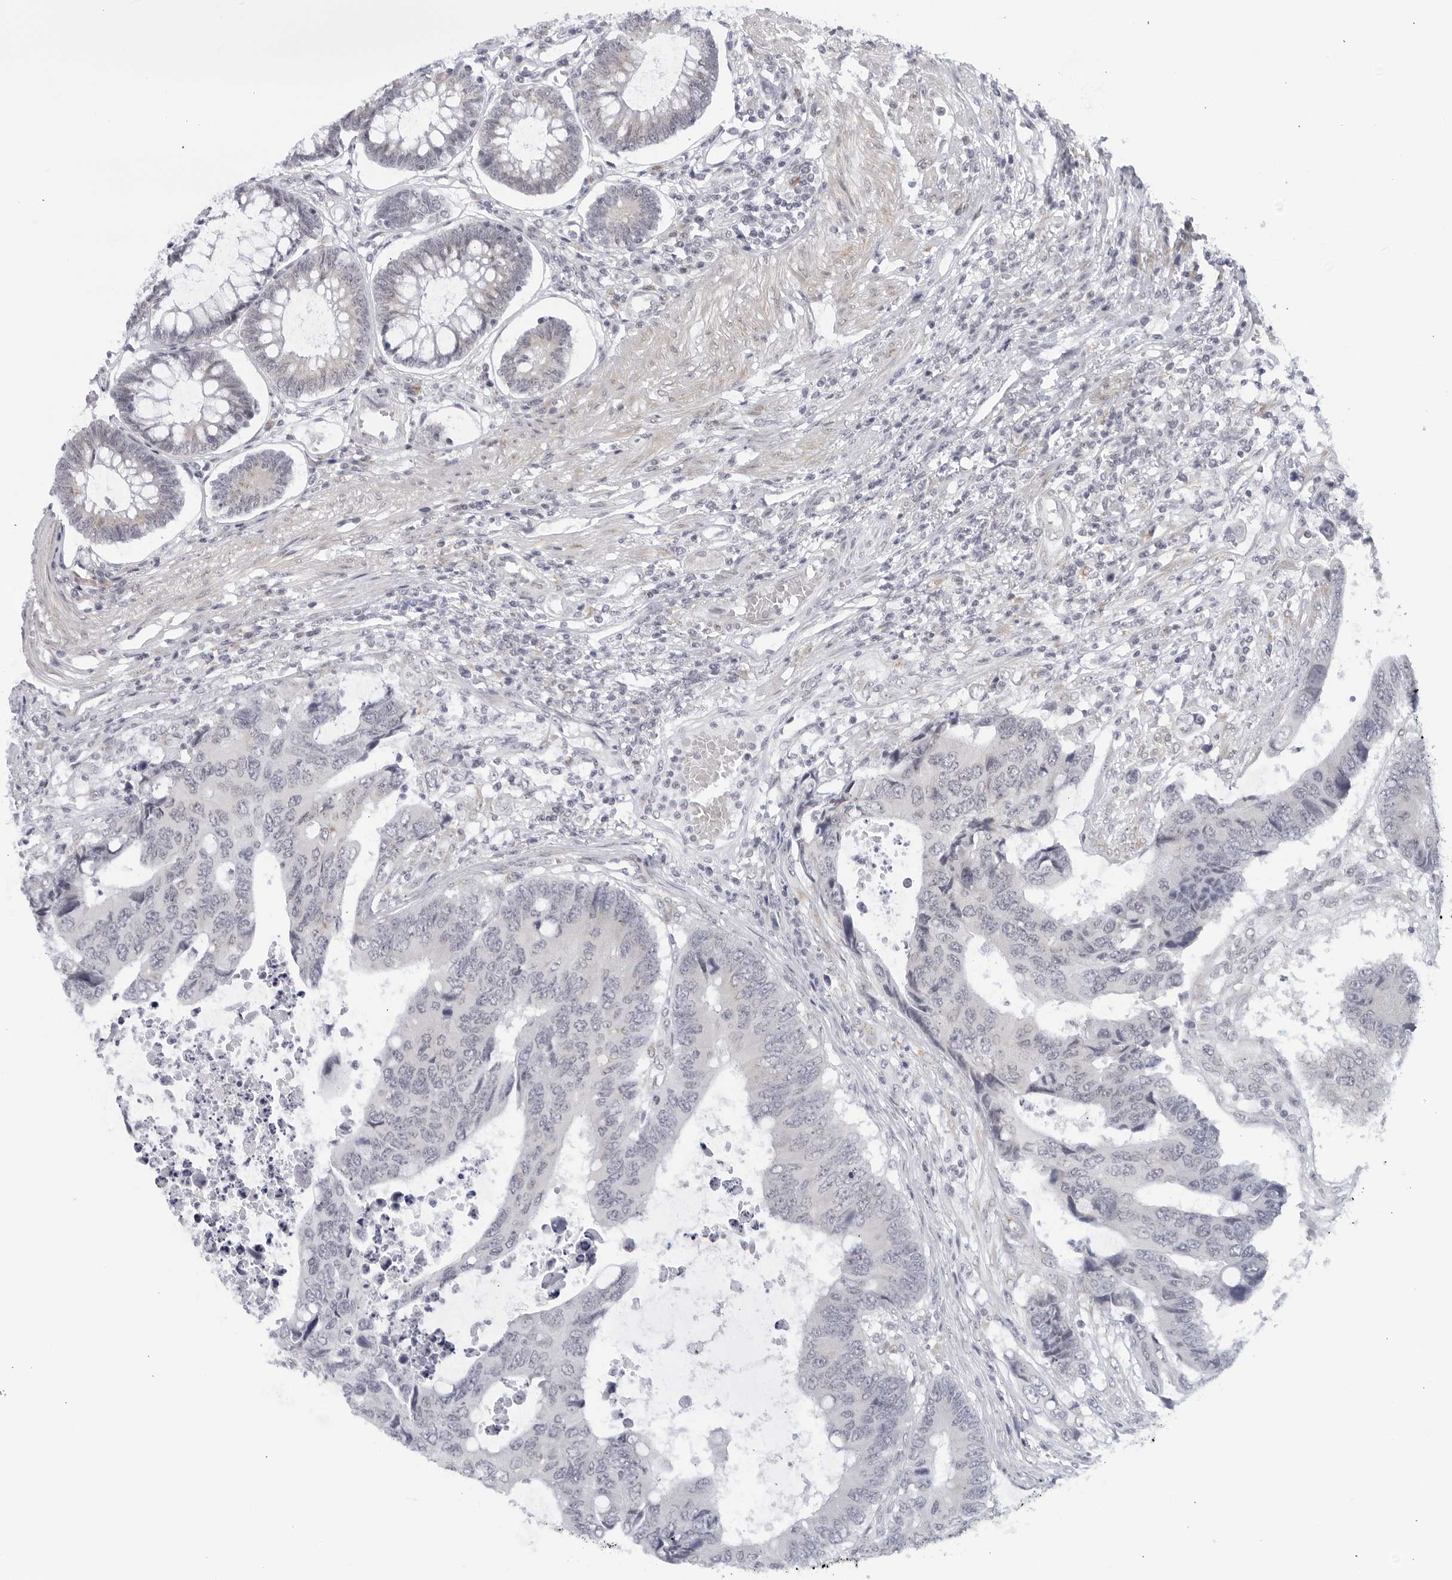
{"staining": {"intensity": "negative", "quantity": "none", "location": "none"}, "tissue": "colorectal cancer", "cell_type": "Tumor cells", "image_type": "cancer", "snomed": [{"axis": "morphology", "description": "Adenocarcinoma, NOS"}, {"axis": "topography", "description": "Rectum"}], "caption": "High magnification brightfield microscopy of colorectal cancer (adenocarcinoma) stained with DAB (brown) and counterstained with hematoxylin (blue): tumor cells show no significant staining. (DAB immunohistochemistry visualized using brightfield microscopy, high magnification).", "gene": "WDTC1", "patient": {"sex": "male", "age": 84}}